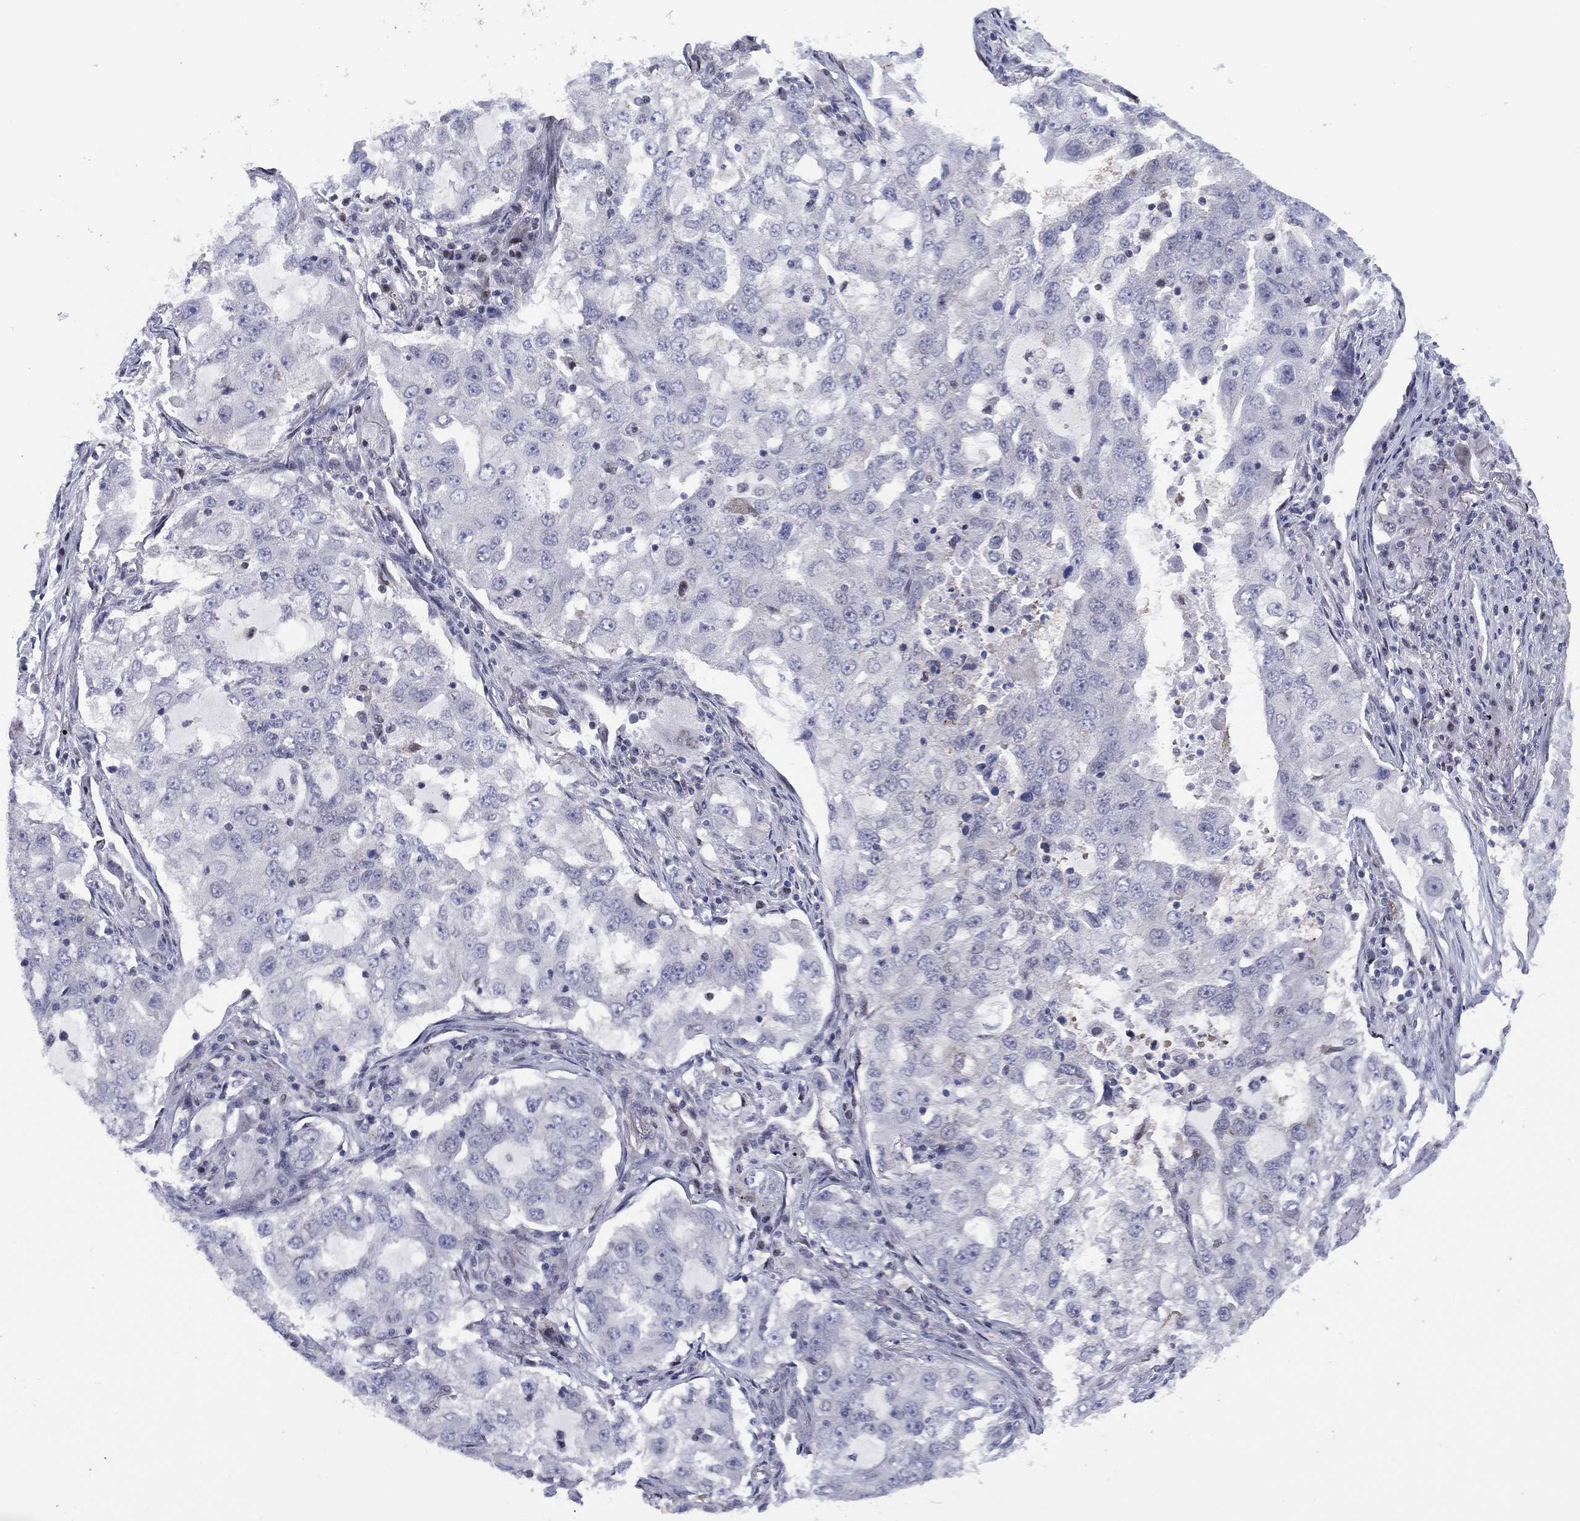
{"staining": {"intensity": "negative", "quantity": "none", "location": "none"}, "tissue": "lung cancer", "cell_type": "Tumor cells", "image_type": "cancer", "snomed": [{"axis": "morphology", "description": "Adenocarcinoma, NOS"}, {"axis": "topography", "description": "Lung"}], "caption": "Immunohistochemistry image of lung cancer (adenocarcinoma) stained for a protein (brown), which reveals no staining in tumor cells.", "gene": "SLC4A4", "patient": {"sex": "female", "age": 61}}